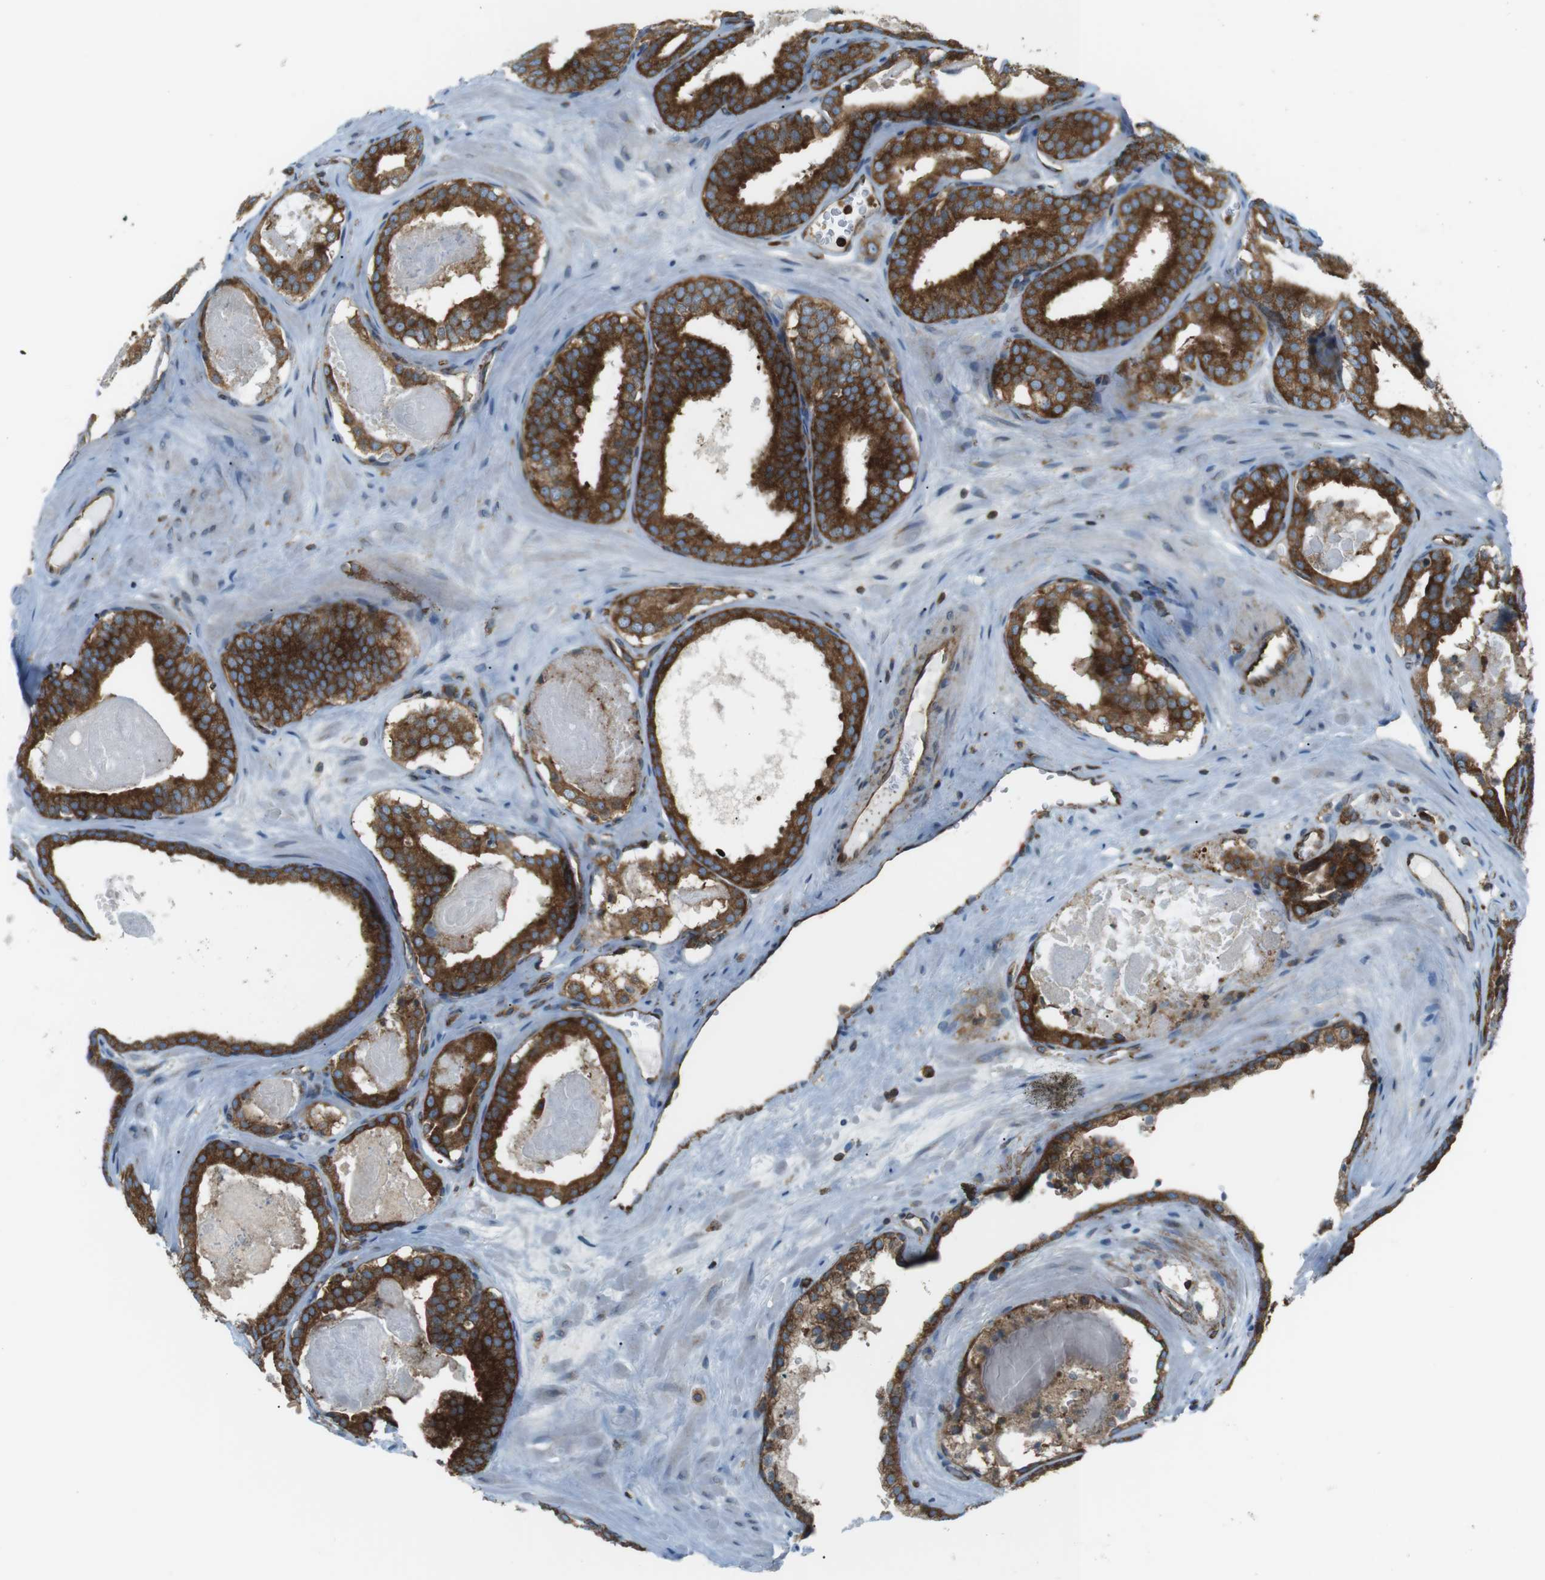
{"staining": {"intensity": "strong", "quantity": ">75%", "location": "cytoplasmic/membranous"}, "tissue": "prostate cancer", "cell_type": "Tumor cells", "image_type": "cancer", "snomed": [{"axis": "morphology", "description": "Adenocarcinoma, High grade"}, {"axis": "topography", "description": "Prostate"}], "caption": "Immunohistochemistry (IHC) (DAB) staining of prostate cancer displays strong cytoplasmic/membranous protein expression in approximately >75% of tumor cells.", "gene": "FLII", "patient": {"sex": "male", "age": 60}}